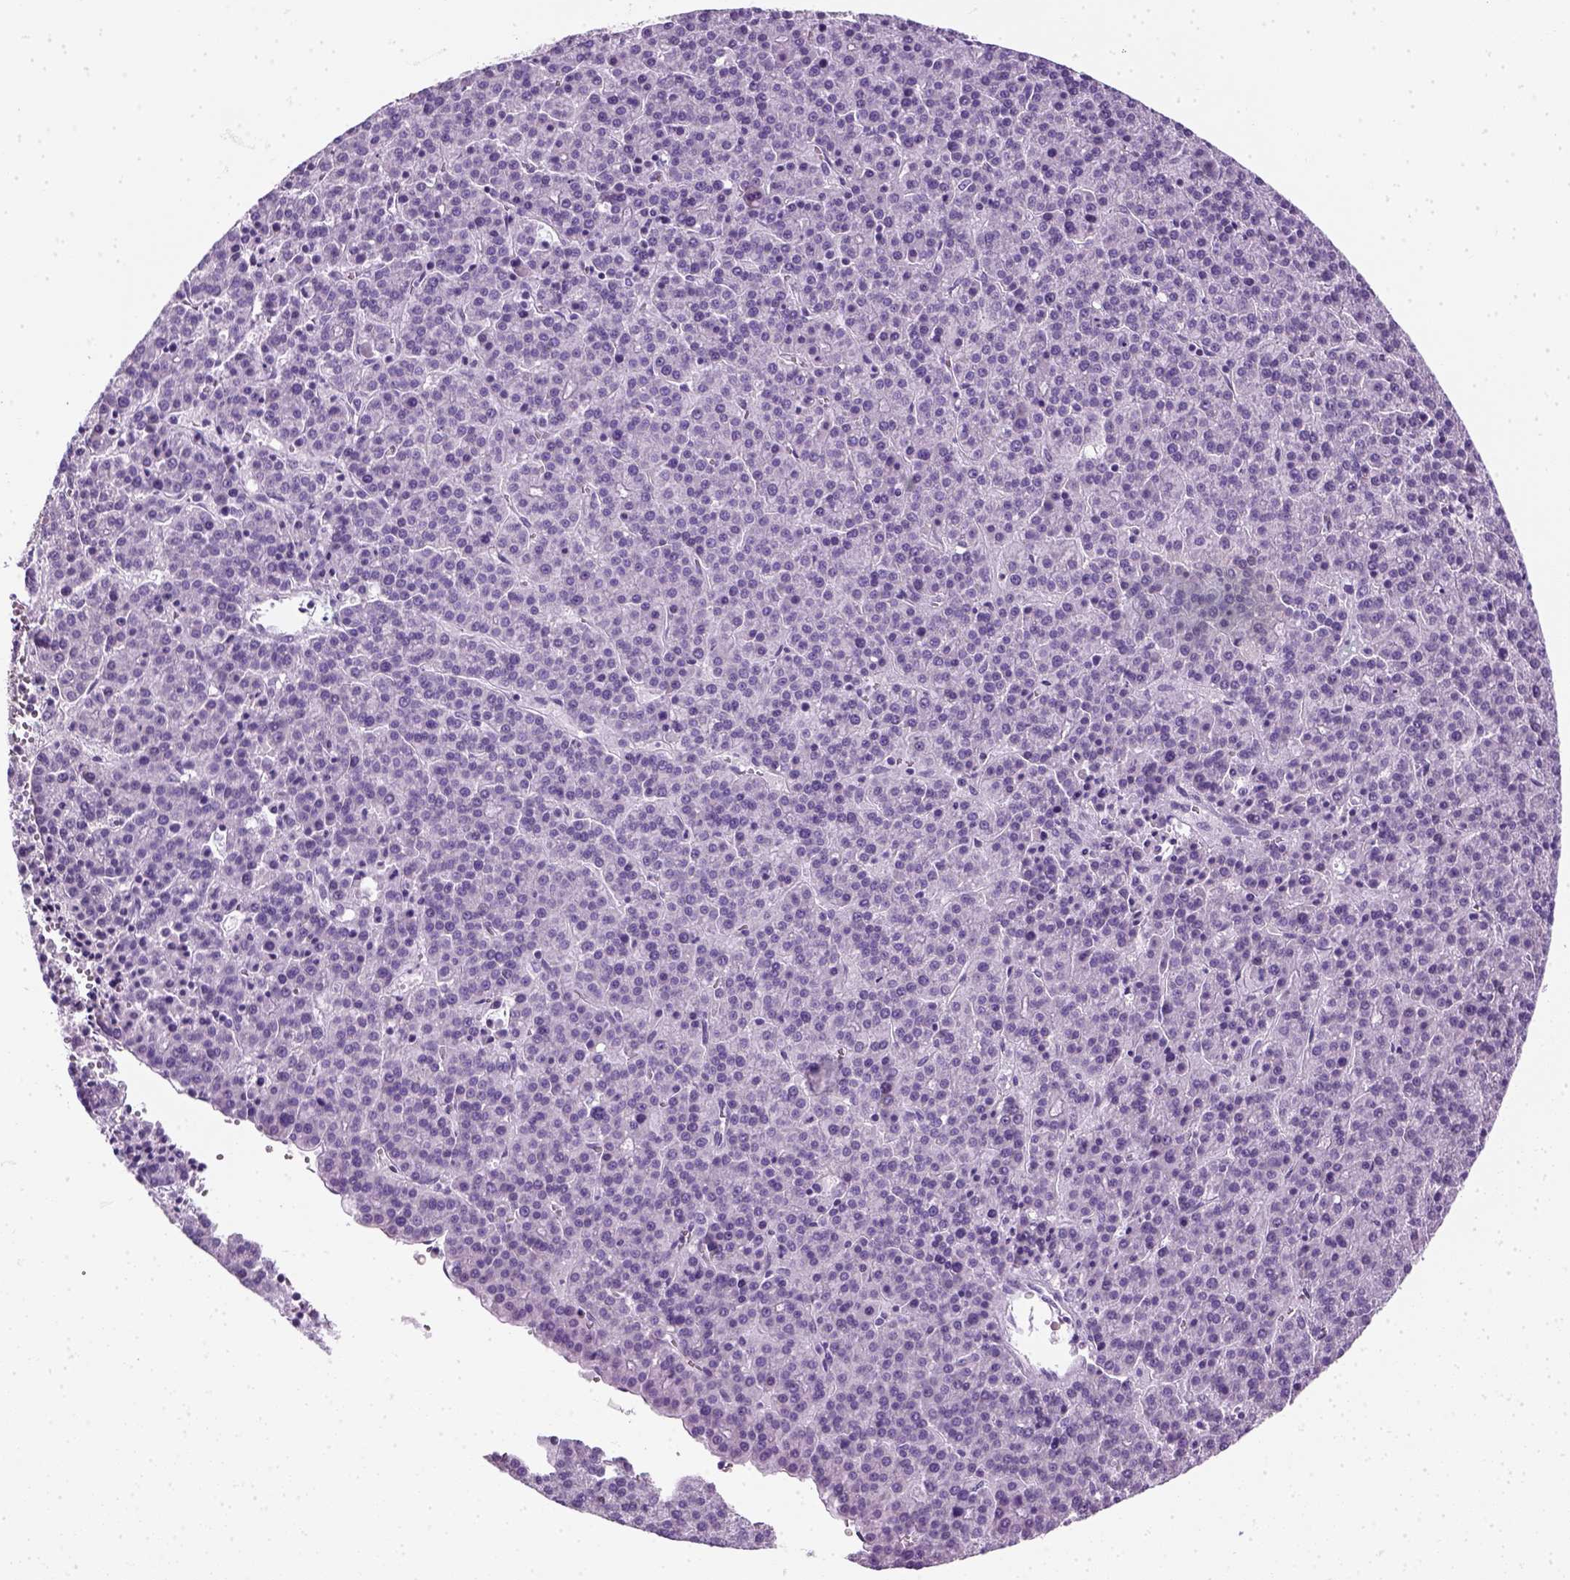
{"staining": {"intensity": "negative", "quantity": "none", "location": "none"}, "tissue": "liver cancer", "cell_type": "Tumor cells", "image_type": "cancer", "snomed": [{"axis": "morphology", "description": "Carcinoma, Hepatocellular, NOS"}, {"axis": "topography", "description": "Liver"}], "caption": "A histopathology image of liver hepatocellular carcinoma stained for a protein displays no brown staining in tumor cells. (Immunohistochemistry, brightfield microscopy, high magnification).", "gene": "SLC12A5", "patient": {"sex": "female", "age": 58}}